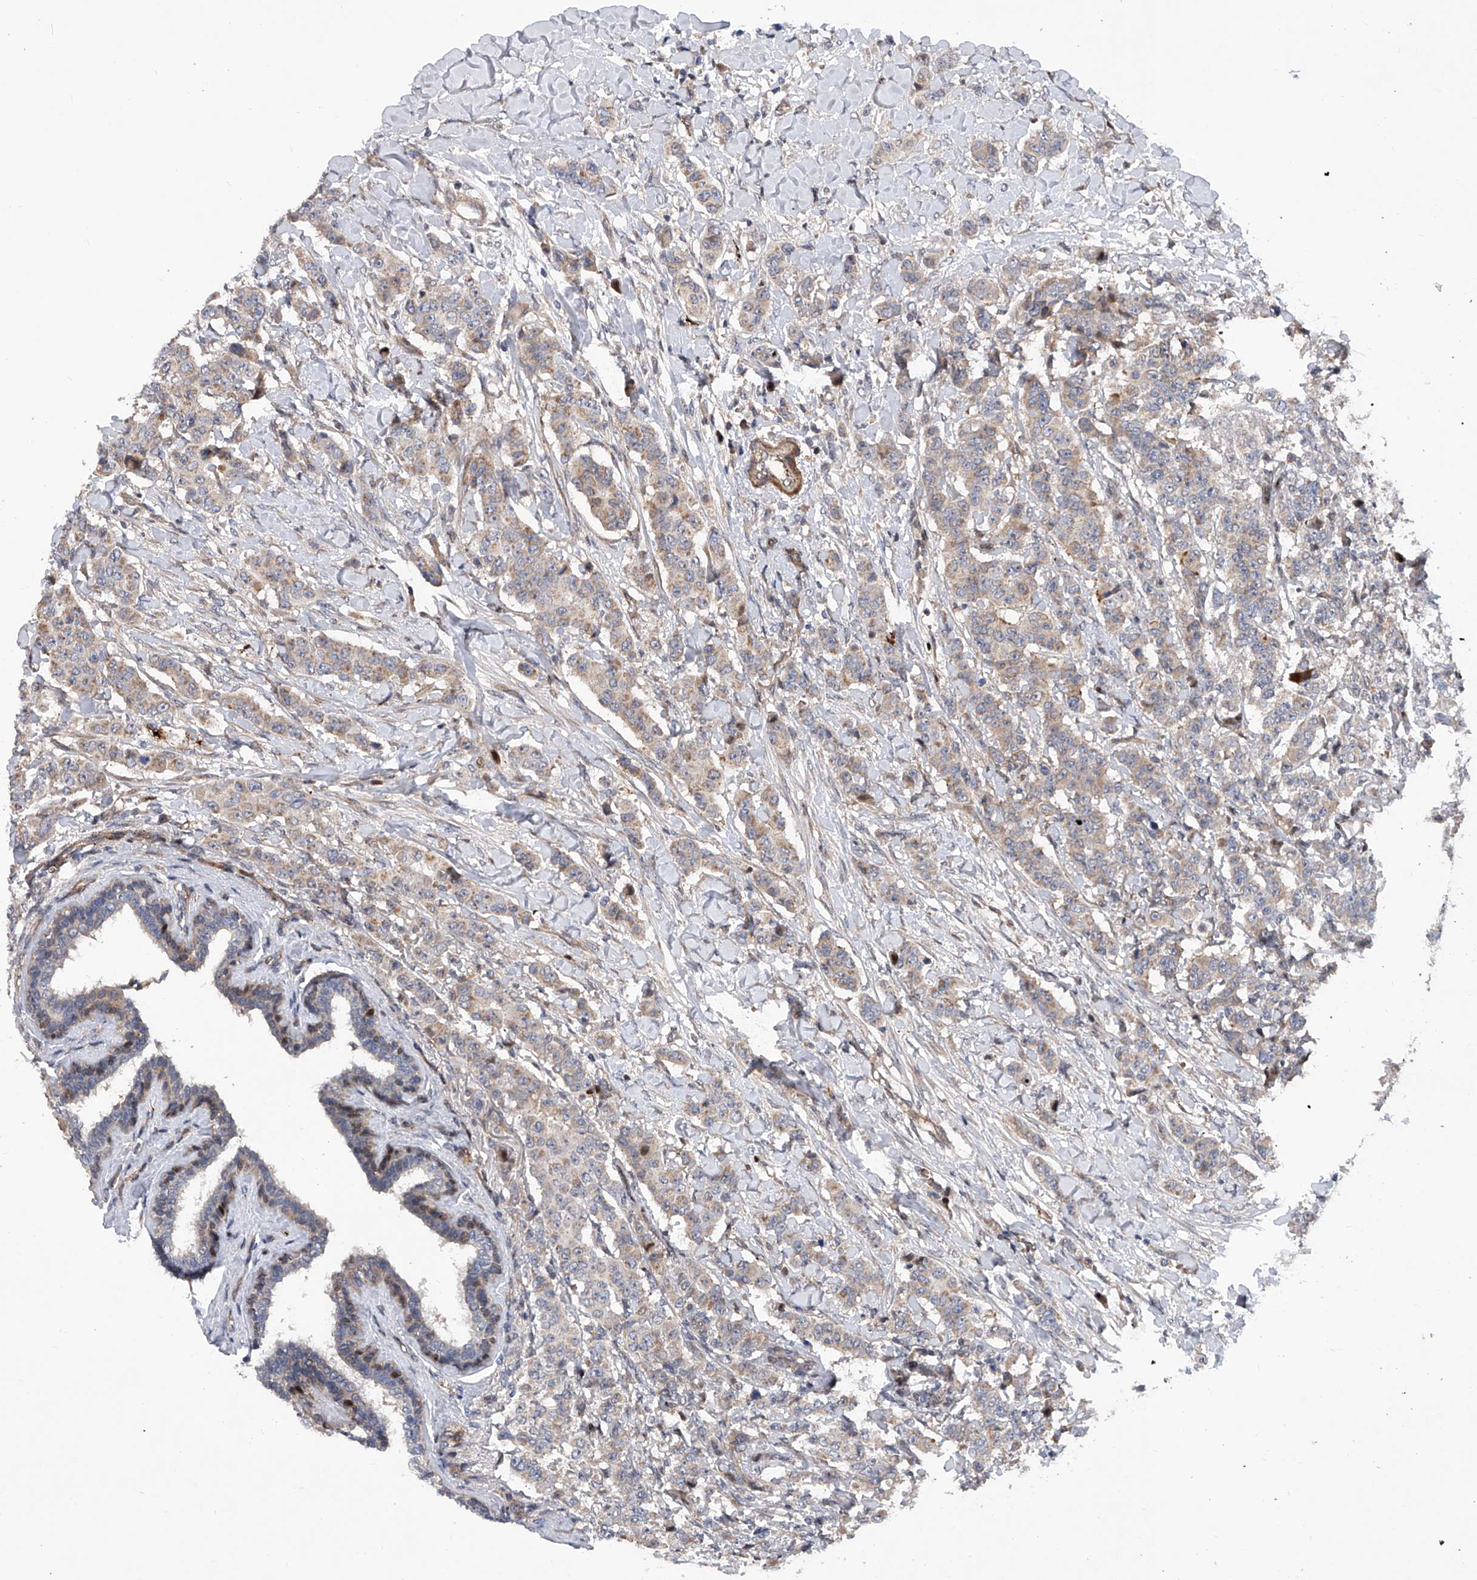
{"staining": {"intensity": "weak", "quantity": "<25%", "location": "cytoplasmic/membranous"}, "tissue": "breast cancer", "cell_type": "Tumor cells", "image_type": "cancer", "snomed": [{"axis": "morphology", "description": "Duct carcinoma"}, {"axis": "topography", "description": "Breast"}], "caption": "Human infiltrating ductal carcinoma (breast) stained for a protein using immunohistochemistry (IHC) demonstrates no positivity in tumor cells.", "gene": "PDSS2", "patient": {"sex": "female", "age": 40}}